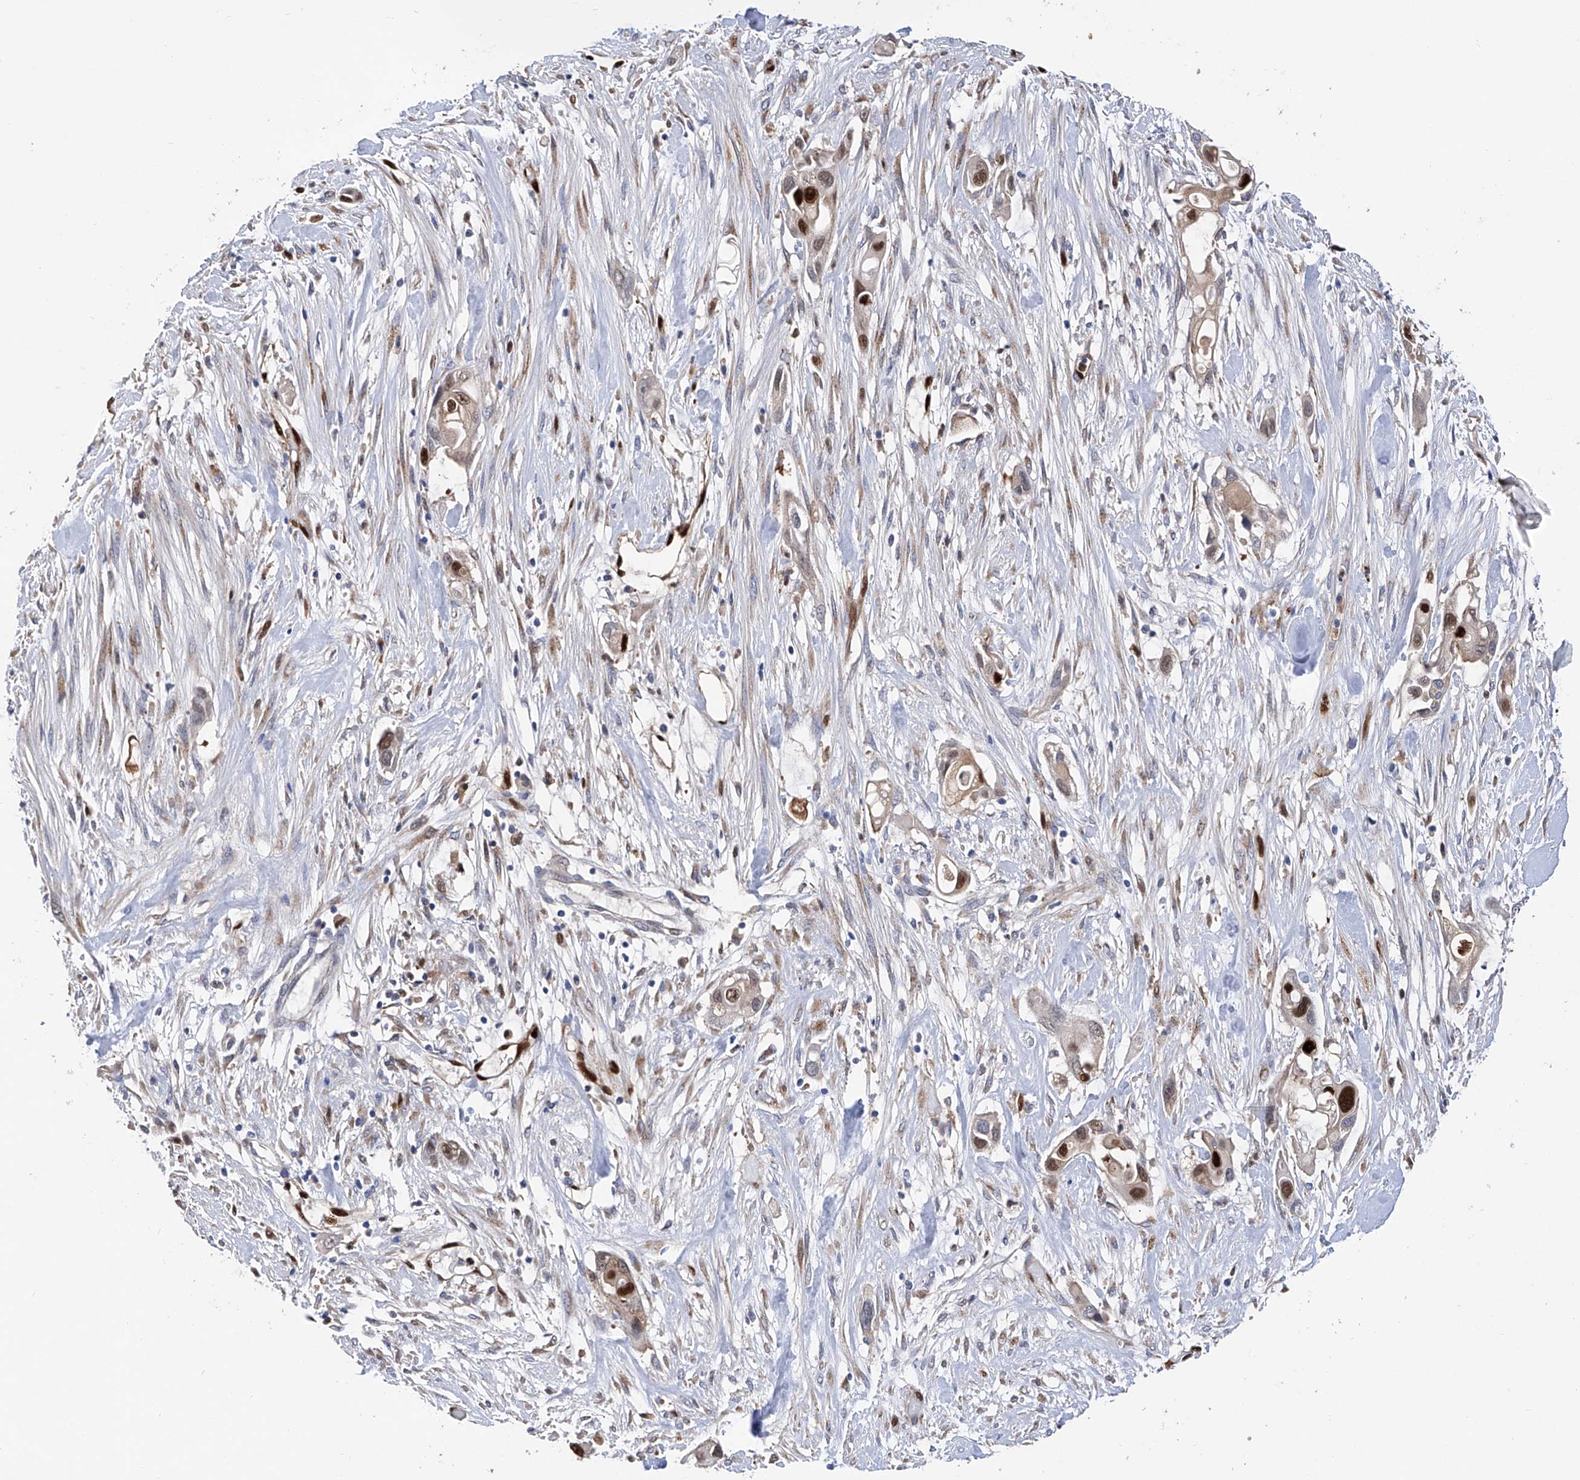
{"staining": {"intensity": "strong", "quantity": "25%-75%", "location": "nuclear"}, "tissue": "pancreatic cancer", "cell_type": "Tumor cells", "image_type": "cancer", "snomed": [{"axis": "morphology", "description": "Adenocarcinoma, NOS"}, {"axis": "topography", "description": "Pancreas"}], "caption": "Pancreatic cancer (adenocarcinoma) stained with DAB IHC shows high levels of strong nuclear staining in approximately 25%-75% of tumor cells.", "gene": "PHF20", "patient": {"sex": "female", "age": 60}}